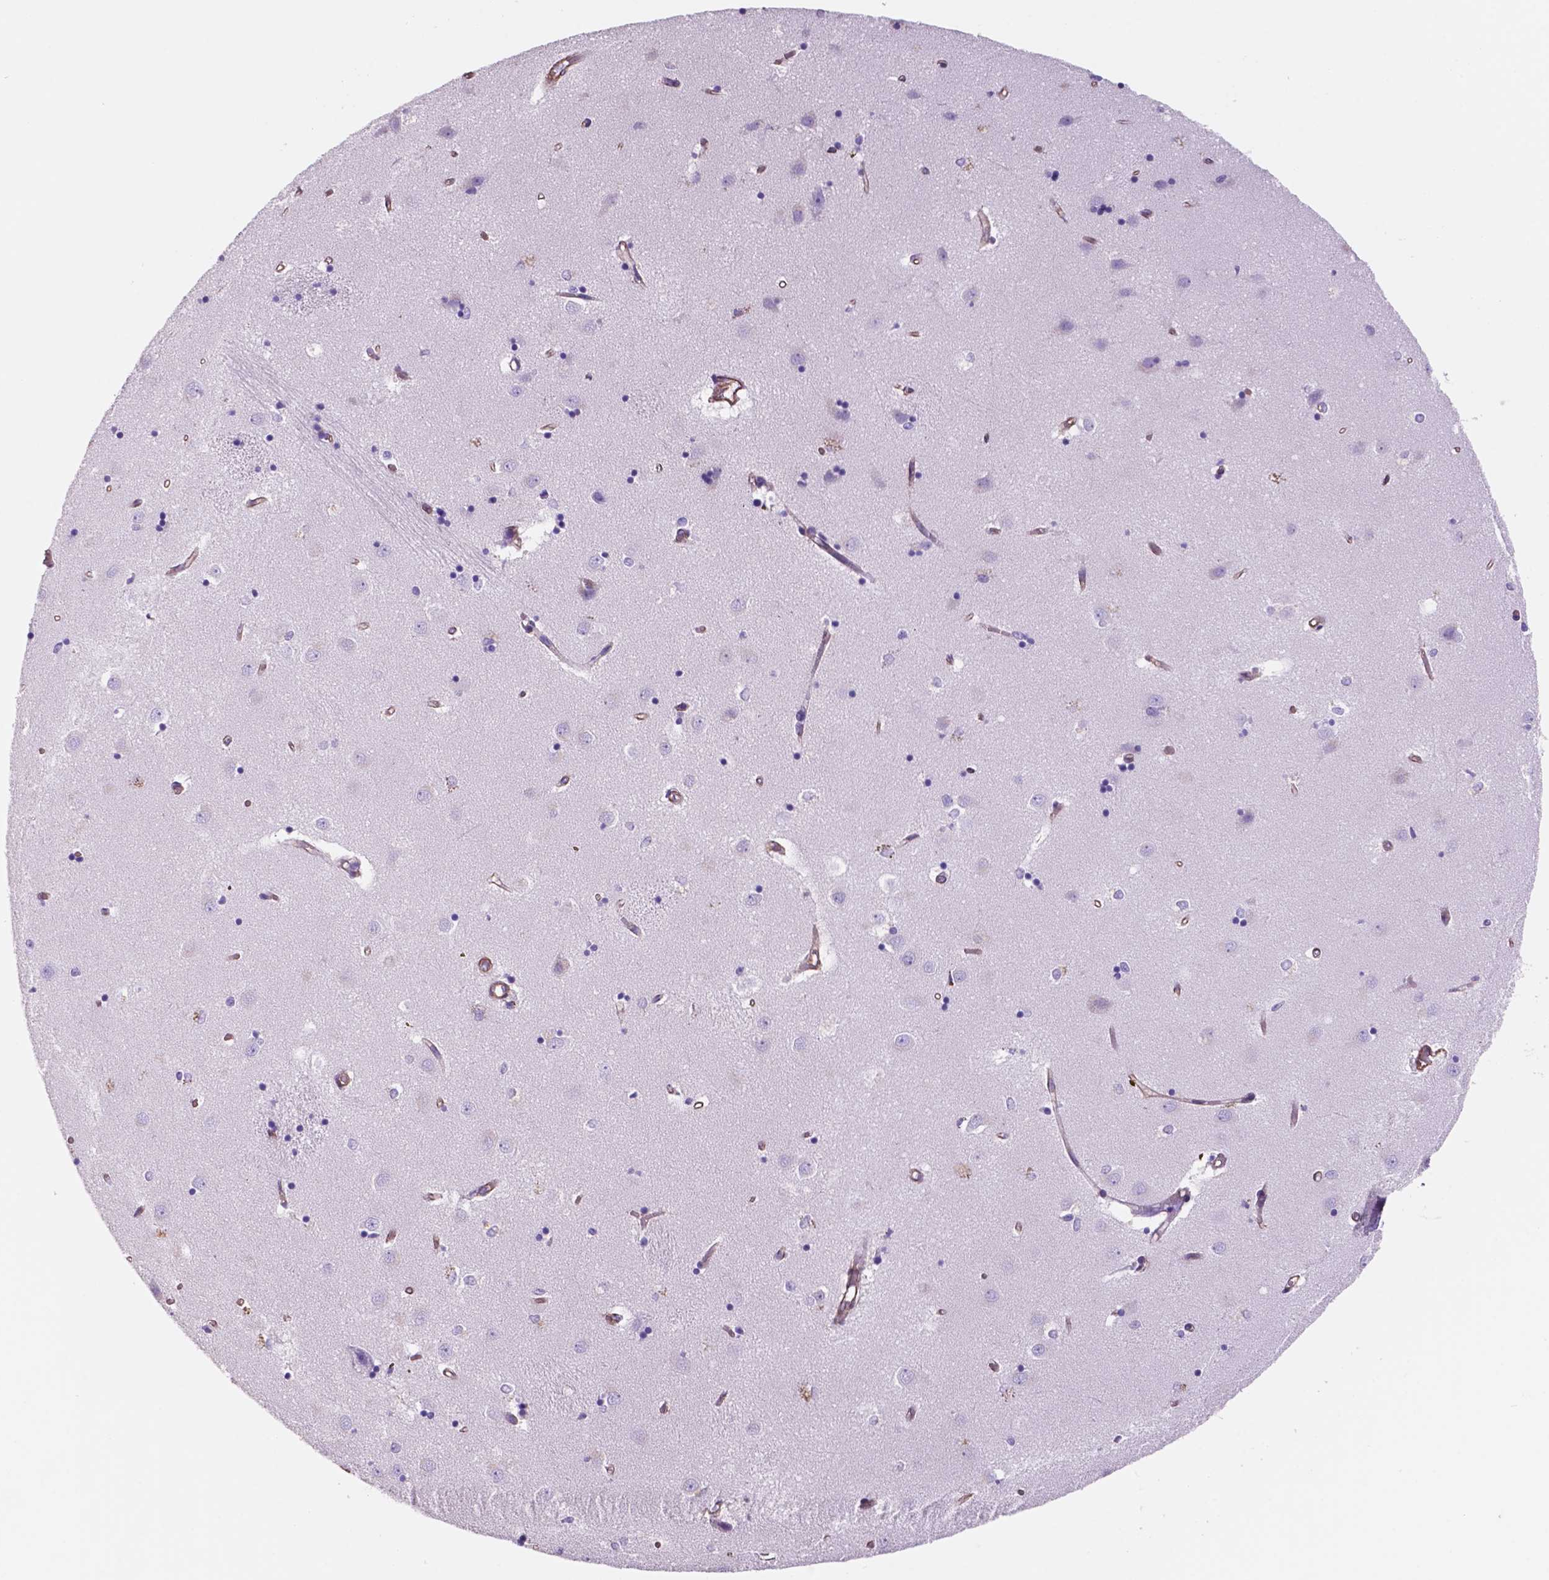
{"staining": {"intensity": "negative", "quantity": "none", "location": "none"}, "tissue": "caudate", "cell_type": "Glial cells", "image_type": "normal", "snomed": [{"axis": "morphology", "description": "Normal tissue, NOS"}, {"axis": "topography", "description": "Lateral ventricle wall"}], "caption": "IHC of benign human caudate demonstrates no expression in glial cells.", "gene": "TOR2A", "patient": {"sex": "male", "age": 54}}